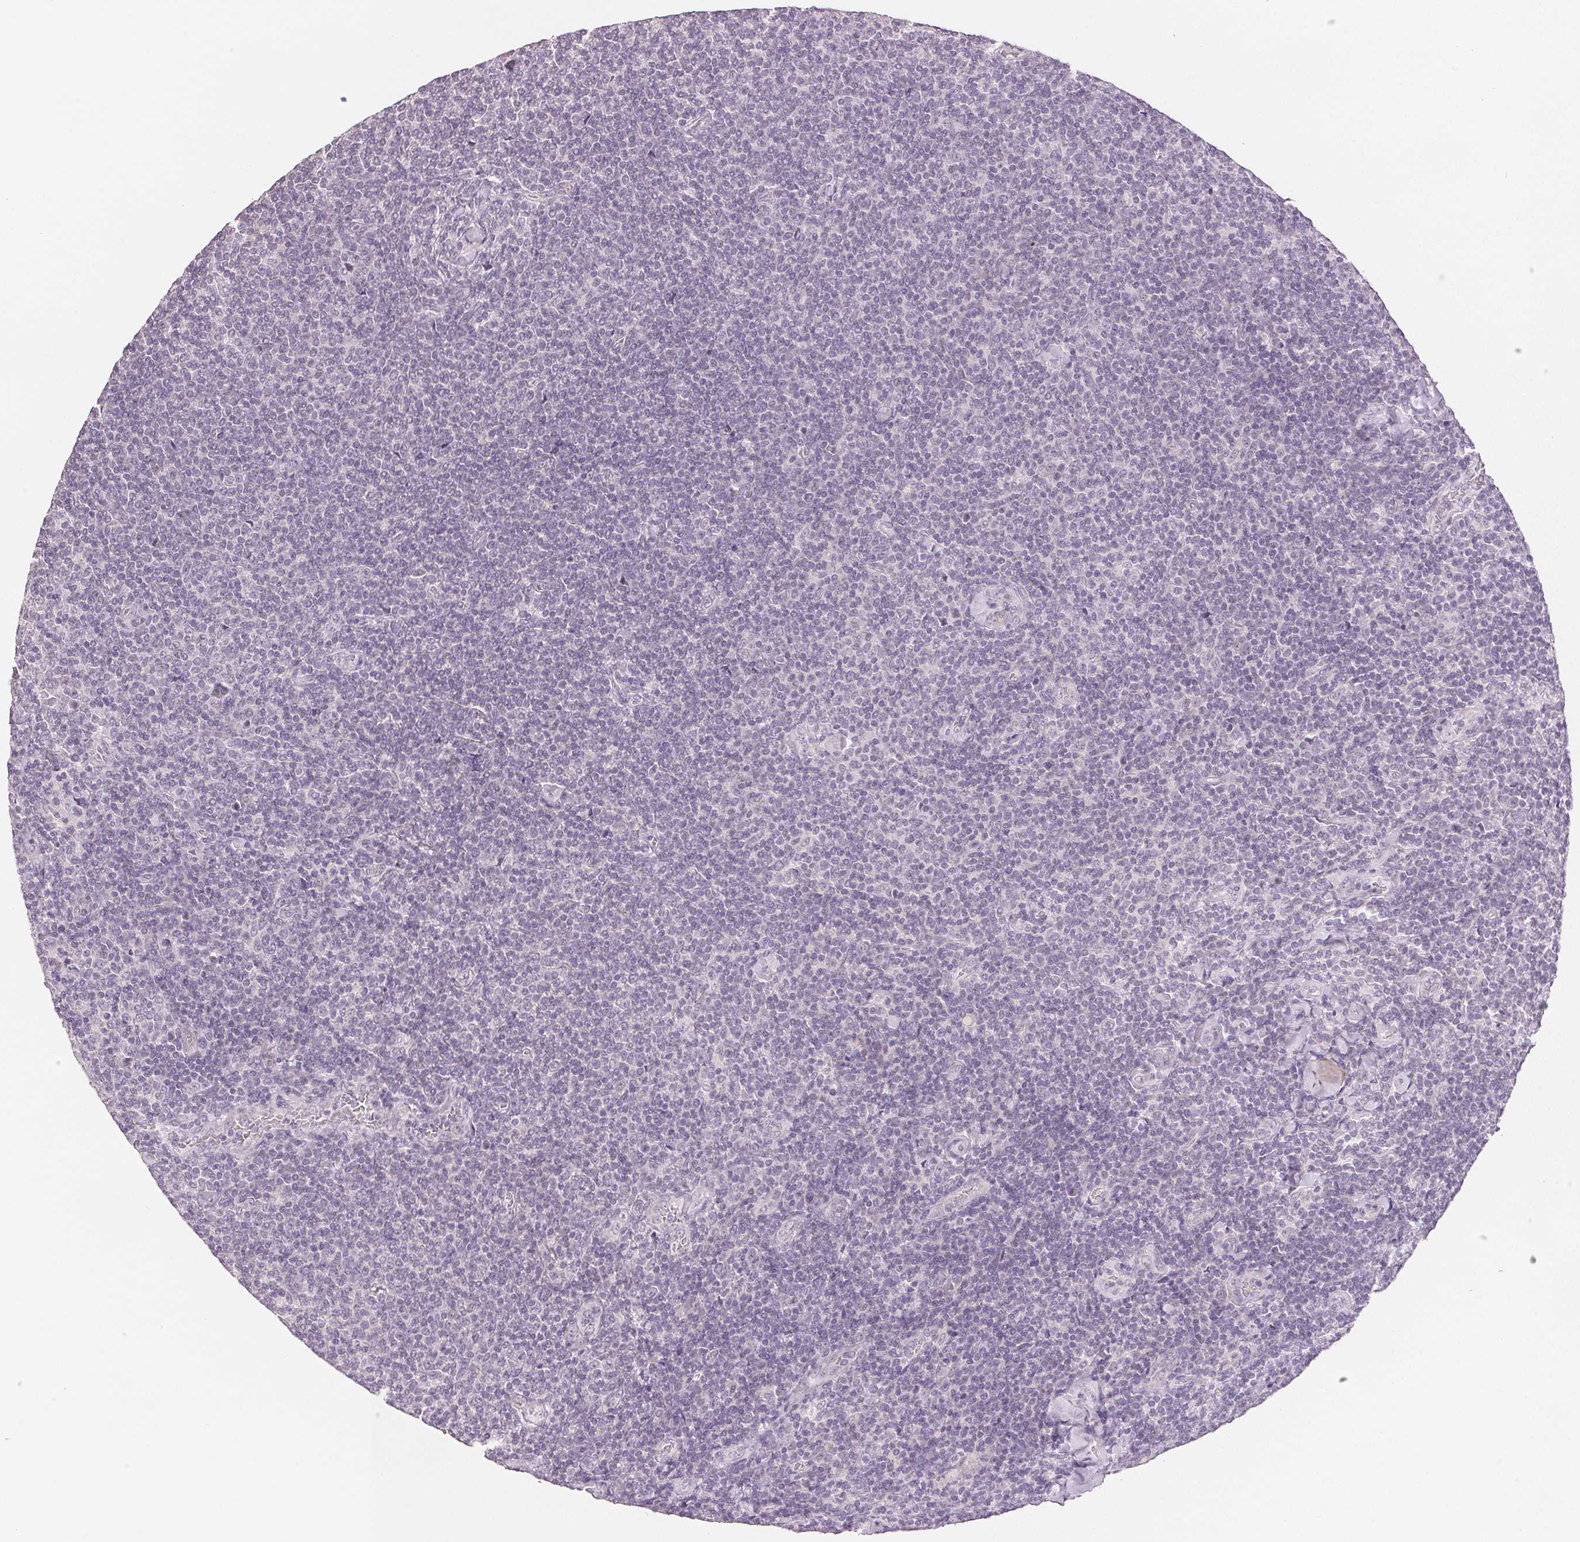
{"staining": {"intensity": "negative", "quantity": "none", "location": "none"}, "tissue": "lymphoma", "cell_type": "Tumor cells", "image_type": "cancer", "snomed": [{"axis": "morphology", "description": "Malignant lymphoma, non-Hodgkin's type, Low grade"}, {"axis": "topography", "description": "Lymph node"}], "caption": "A micrograph of human malignant lymphoma, non-Hodgkin's type (low-grade) is negative for staining in tumor cells. (DAB immunohistochemistry, high magnification).", "gene": "SLC27A5", "patient": {"sex": "male", "age": 52}}